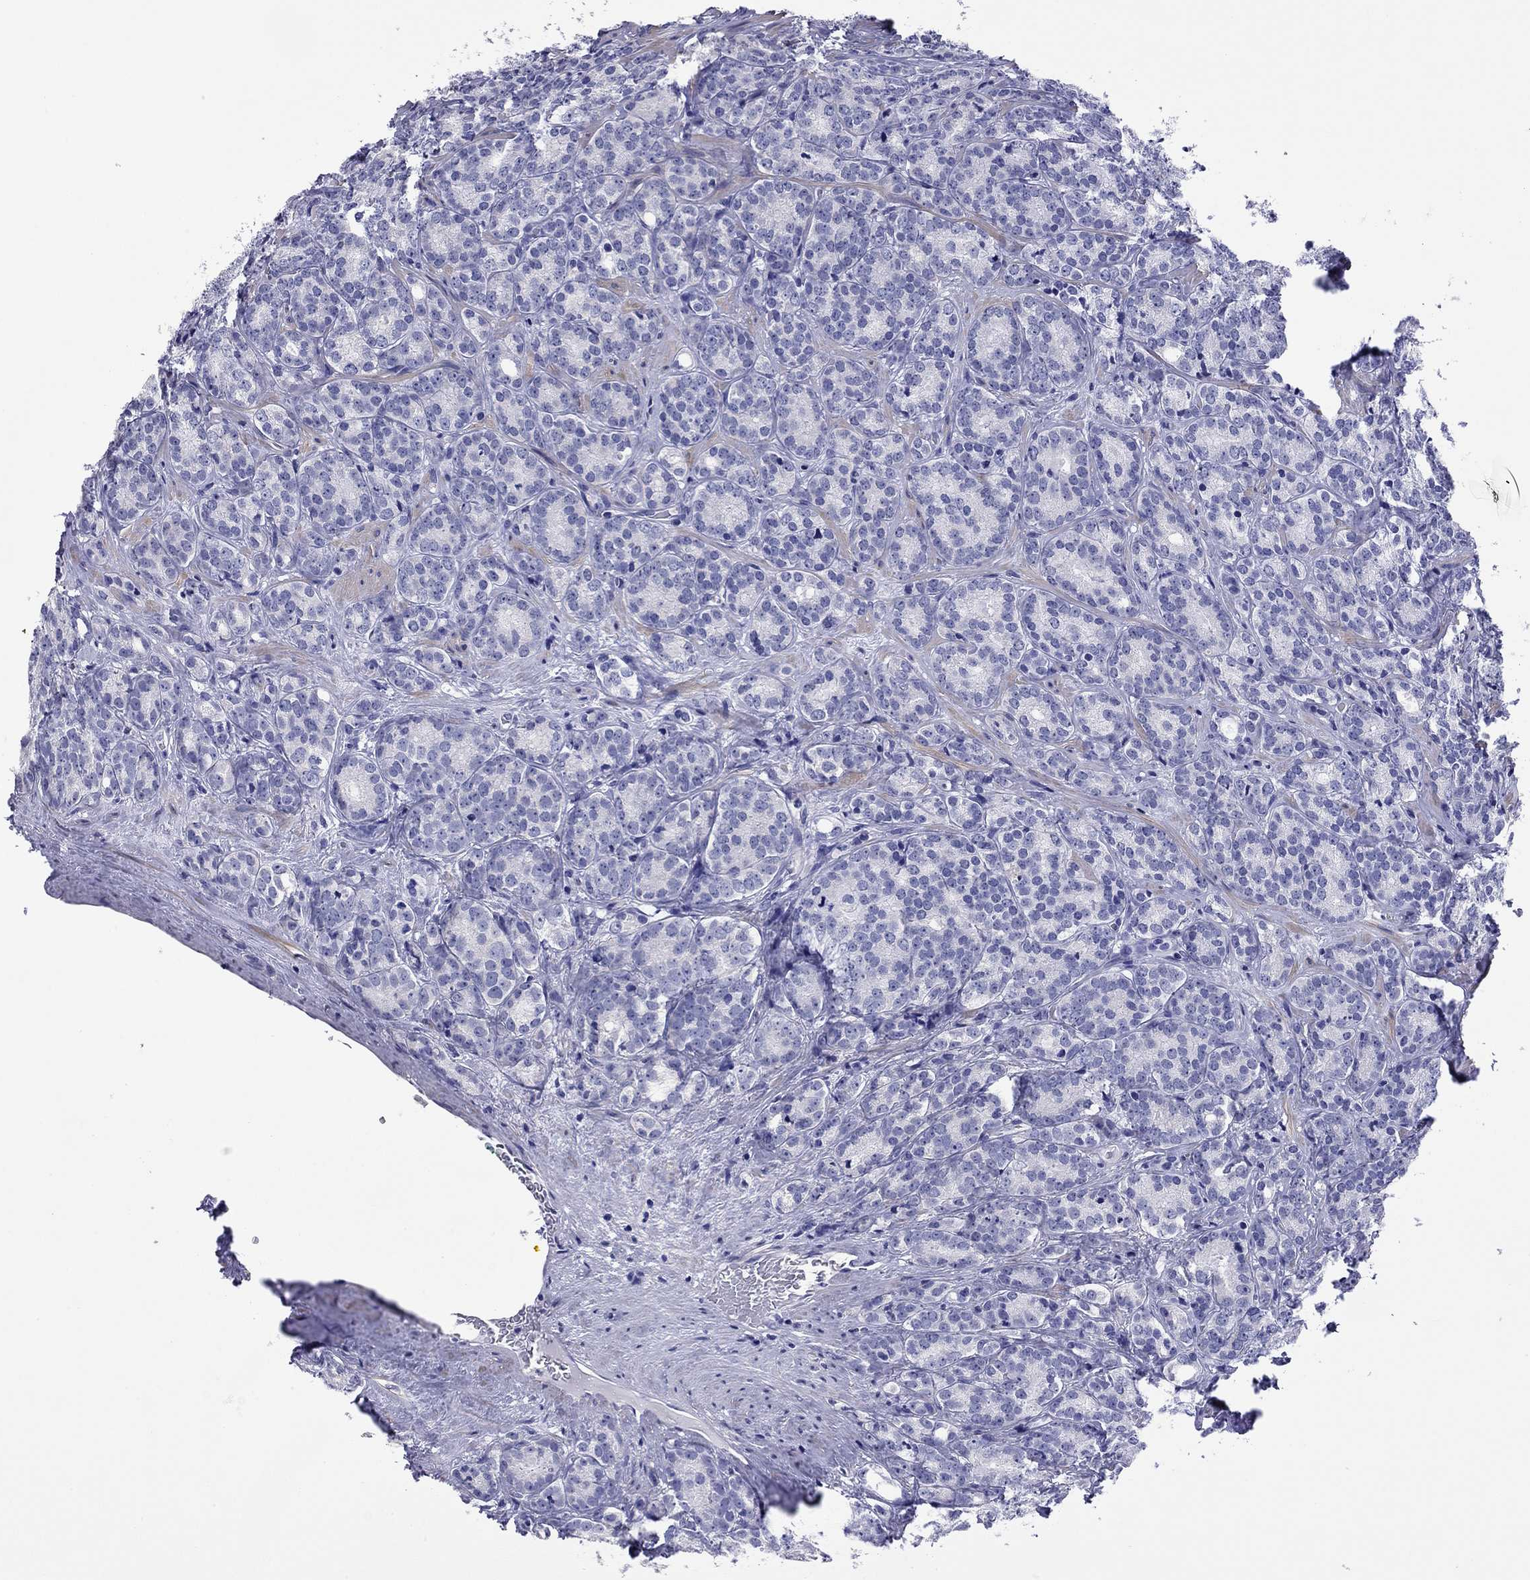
{"staining": {"intensity": "negative", "quantity": "none", "location": "none"}, "tissue": "prostate cancer", "cell_type": "Tumor cells", "image_type": "cancer", "snomed": [{"axis": "morphology", "description": "Adenocarcinoma, NOS"}, {"axis": "topography", "description": "Prostate"}], "caption": "Histopathology image shows no protein expression in tumor cells of prostate adenocarcinoma tissue.", "gene": "KIAA2012", "patient": {"sex": "male", "age": 71}}